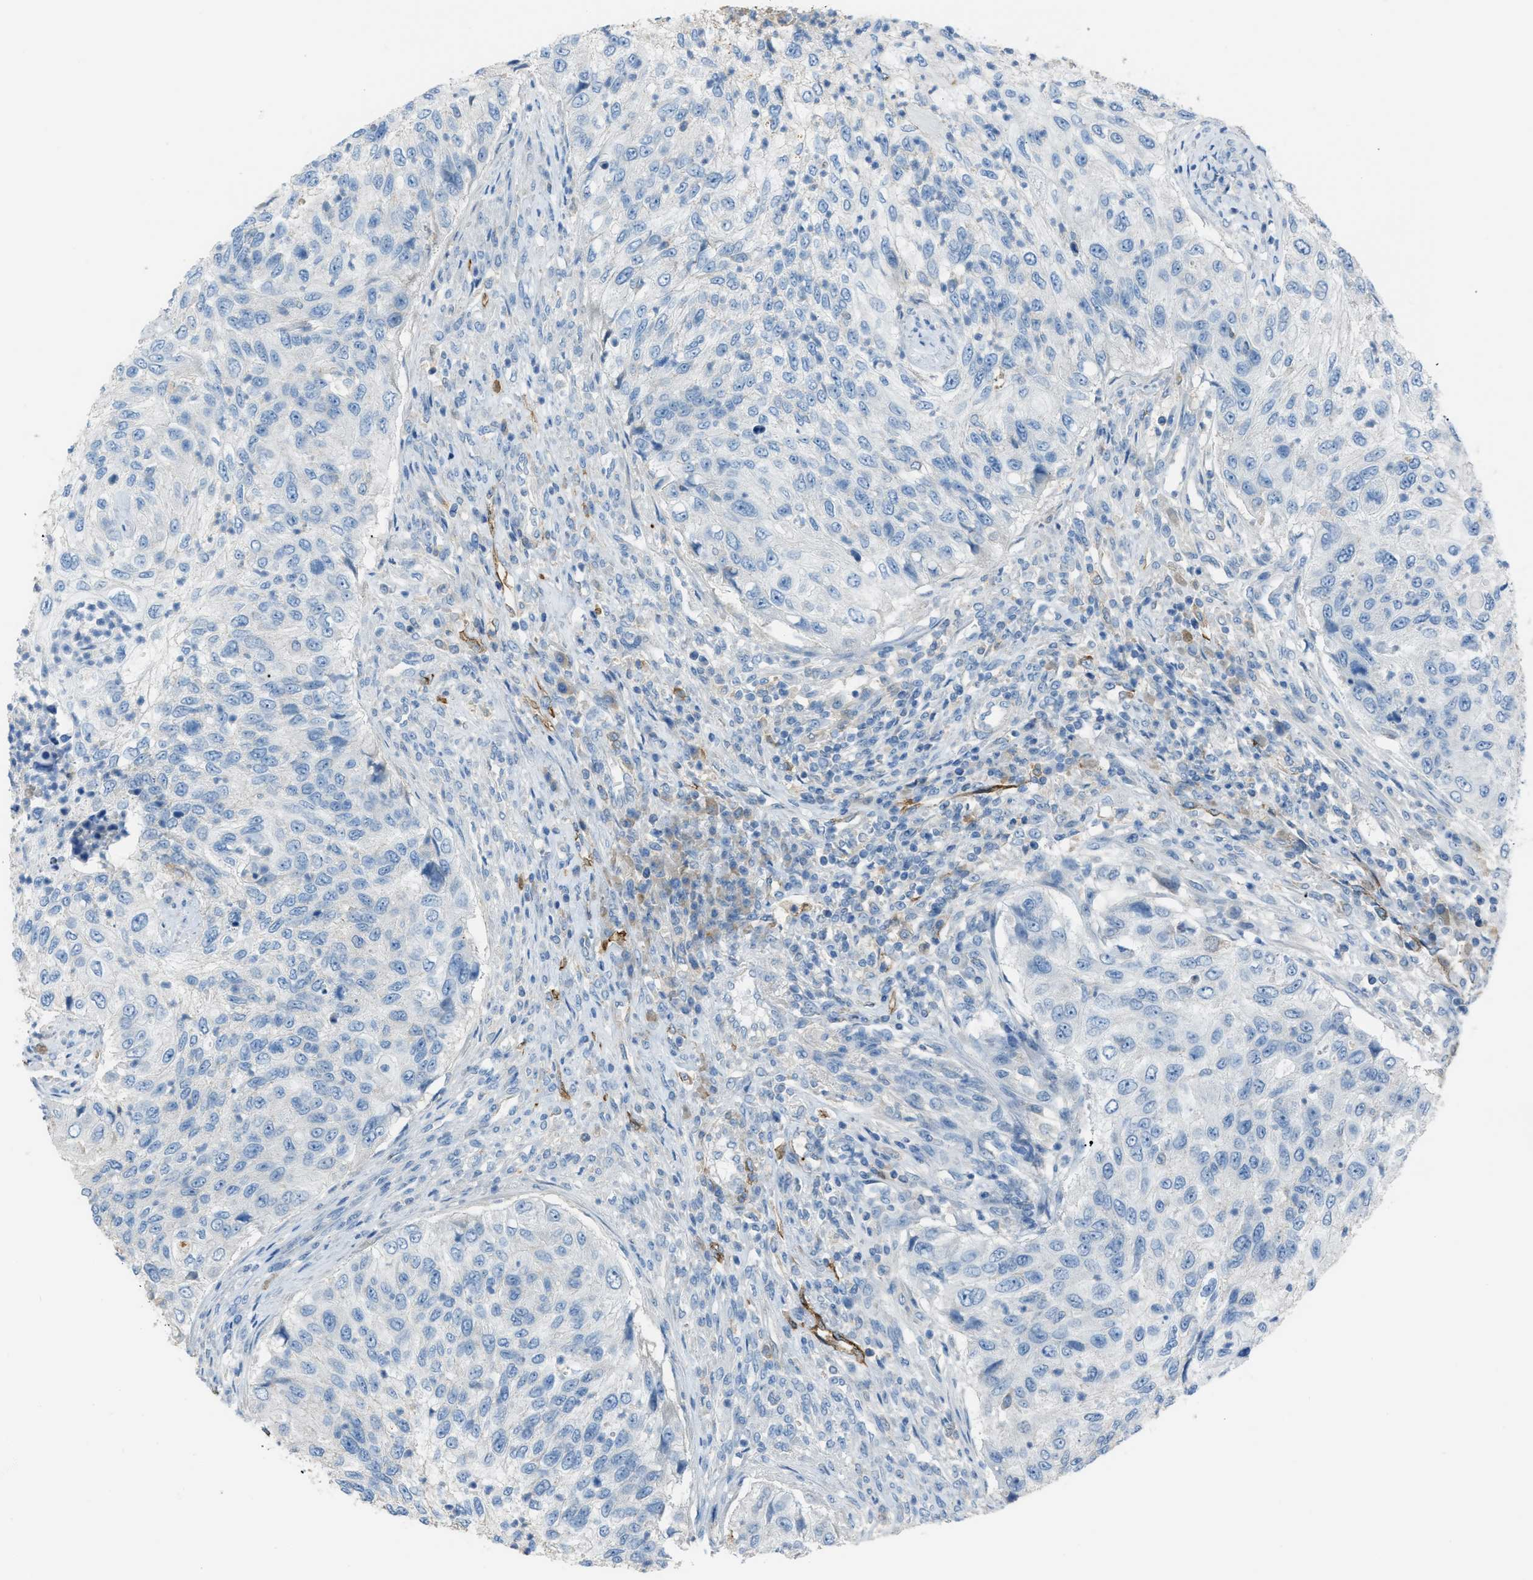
{"staining": {"intensity": "negative", "quantity": "none", "location": "none"}, "tissue": "urothelial cancer", "cell_type": "Tumor cells", "image_type": "cancer", "snomed": [{"axis": "morphology", "description": "Urothelial carcinoma, High grade"}, {"axis": "topography", "description": "Urinary bladder"}], "caption": "This is an IHC photomicrograph of human high-grade urothelial carcinoma. There is no staining in tumor cells.", "gene": "SLC22A15", "patient": {"sex": "female", "age": 60}}